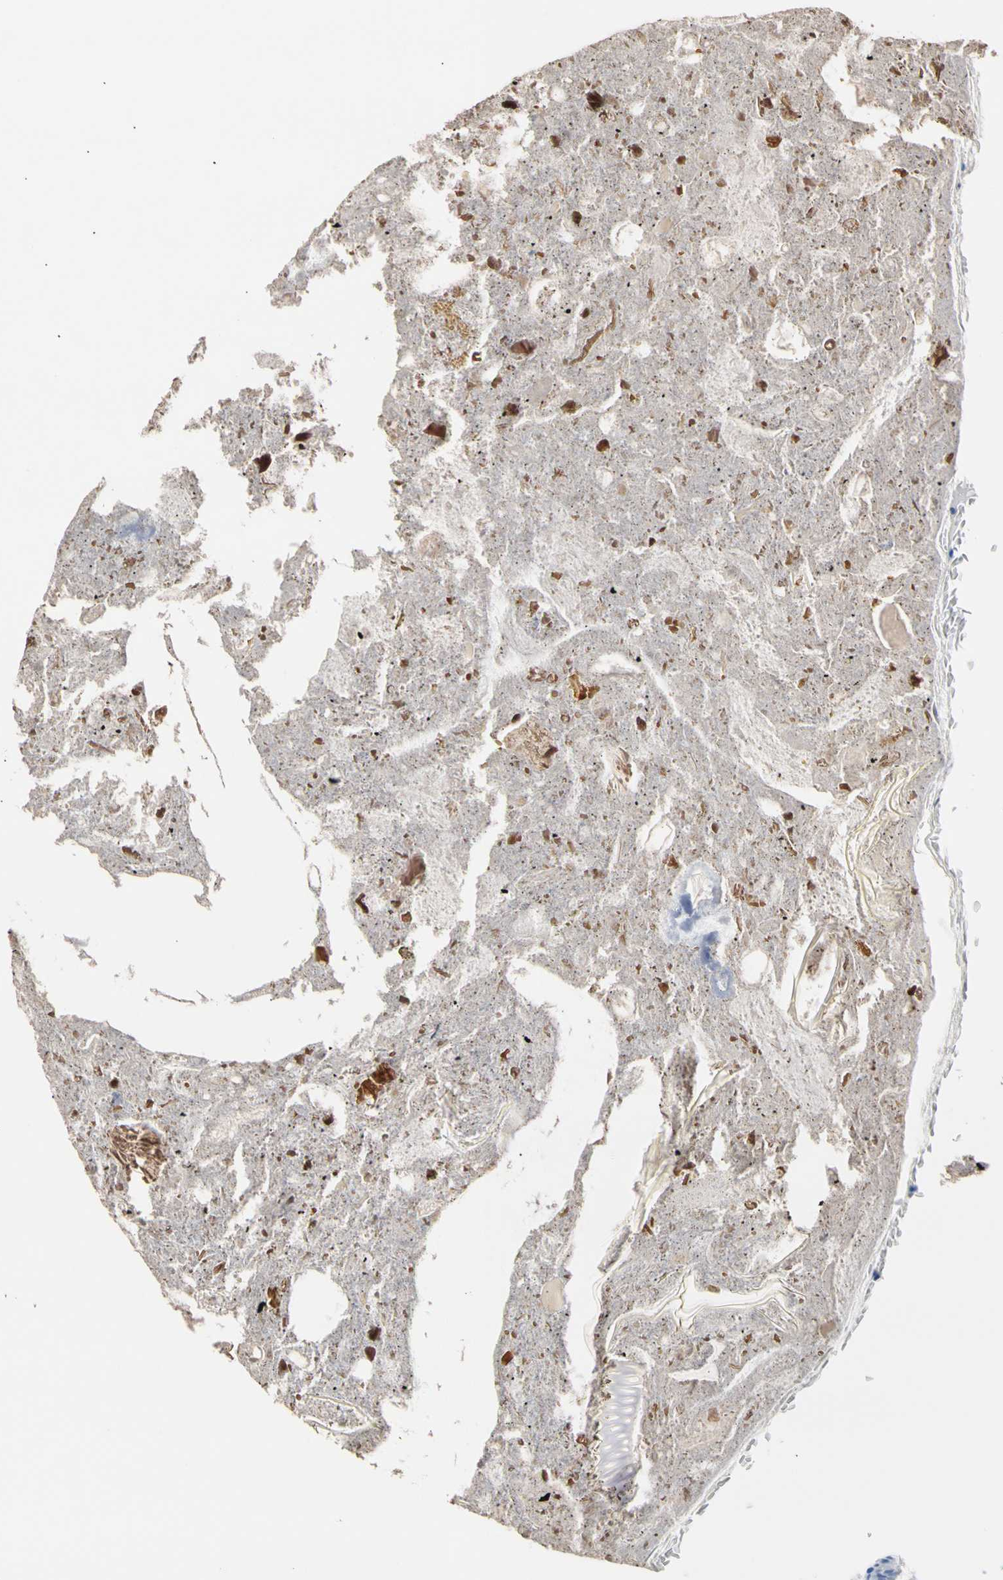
{"staining": {"intensity": "negative", "quantity": "none", "location": "none"}, "tissue": "appendix", "cell_type": "Glandular cells", "image_type": "normal", "snomed": [{"axis": "morphology", "description": "Normal tissue, NOS"}, {"axis": "topography", "description": "Appendix"}], "caption": "Immunohistochemistry (IHC) micrograph of benign human appendix stained for a protein (brown), which exhibits no expression in glandular cells. (DAB immunohistochemistry (IHC), high magnification).", "gene": "CEL", "patient": {"sex": "female", "age": 10}}